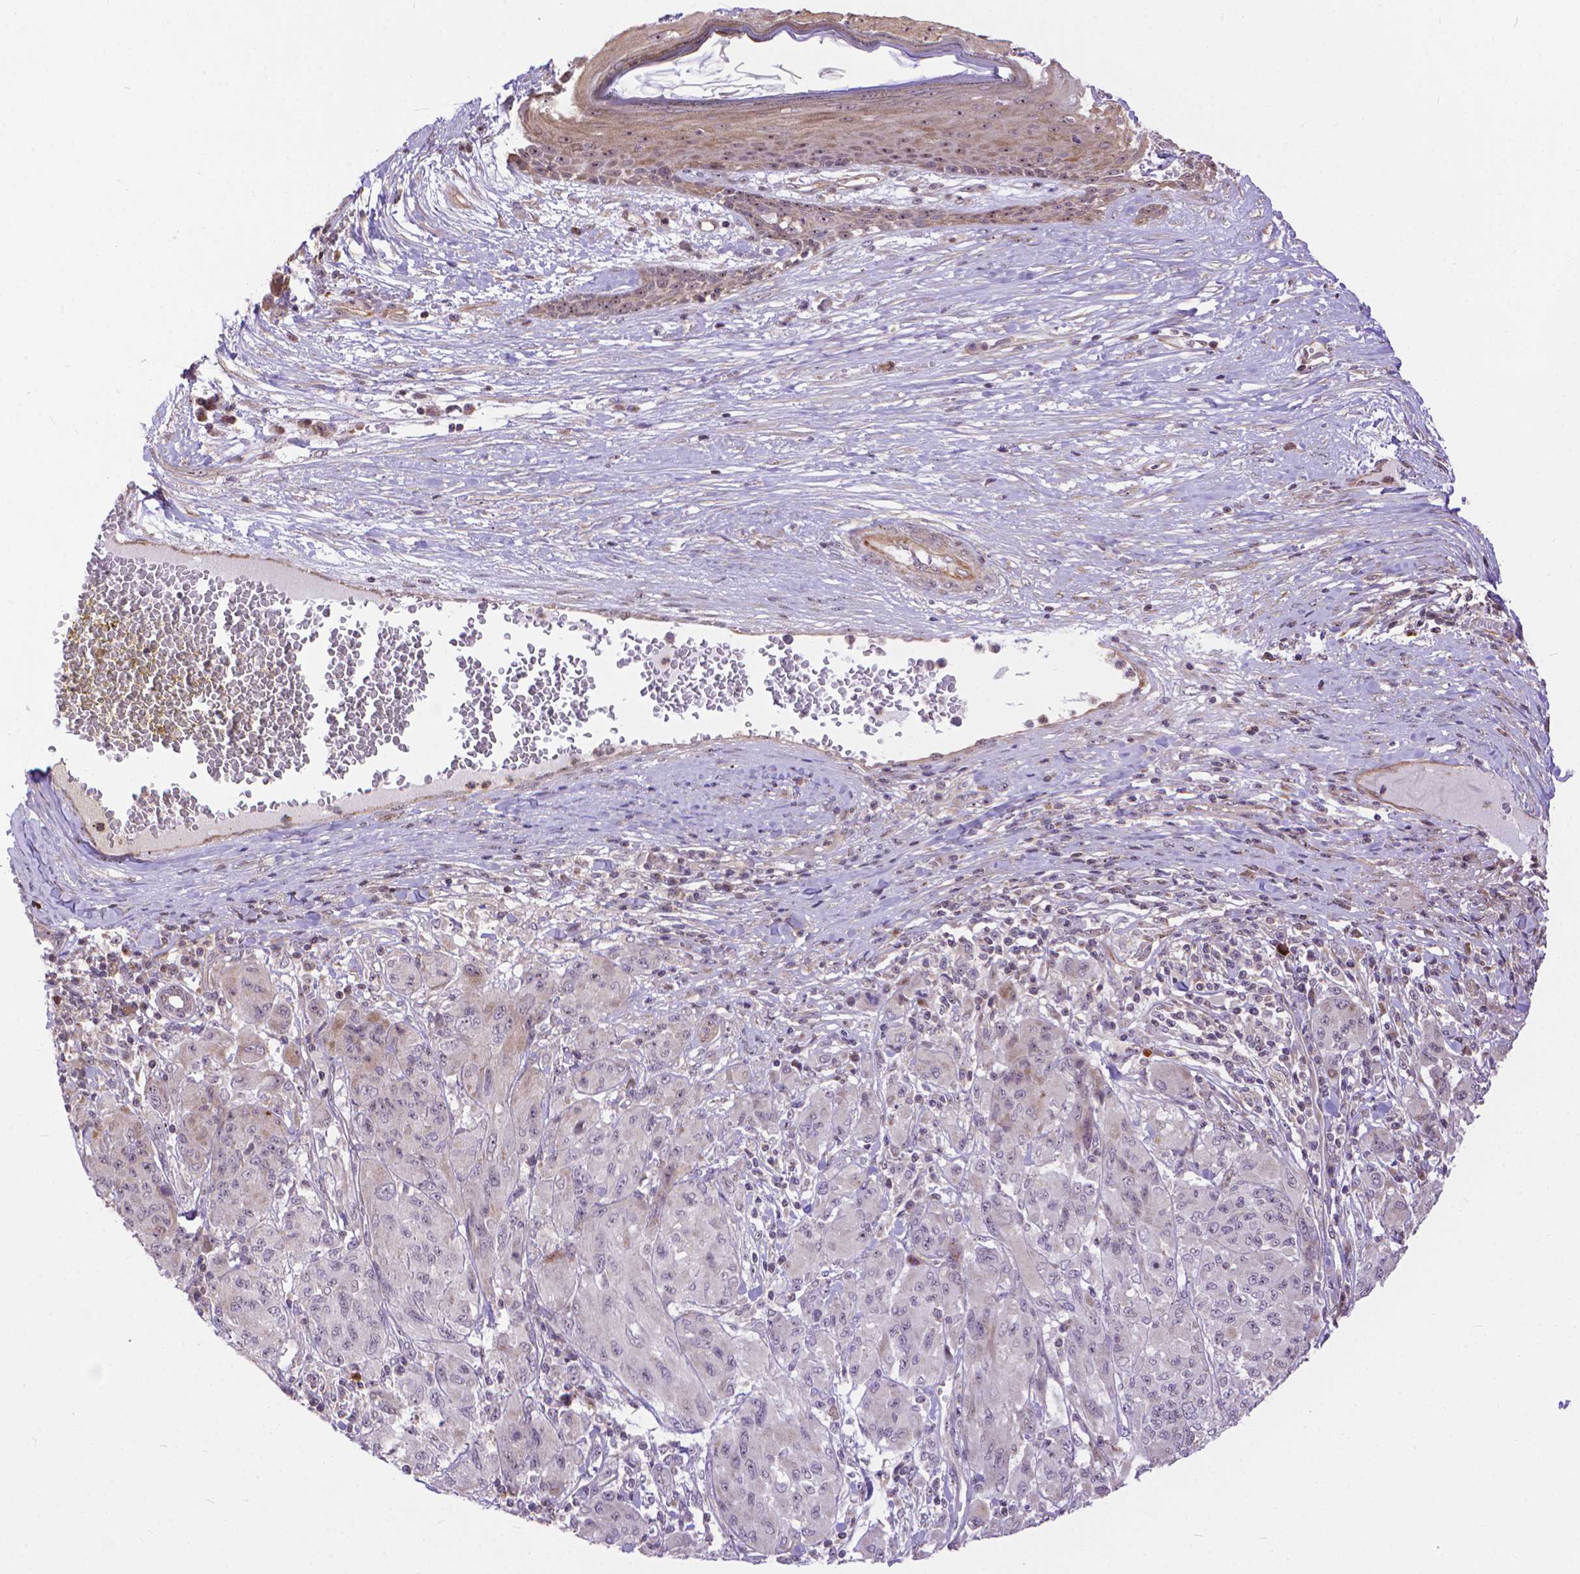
{"staining": {"intensity": "negative", "quantity": "none", "location": "none"}, "tissue": "melanoma", "cell_type": "Tumor cells", "image_type": "cancer", "snomed": [{"axis": "morphology", "description": "Malignant melanoma, NOS"}, {"axis": "topography", "description": "Skin"}], "caption": "Tumor cells are negative for brown protein staining in malignant melanoma.", "gene": "TMEM135", "patient": {"sex": "female", "age": 91}}